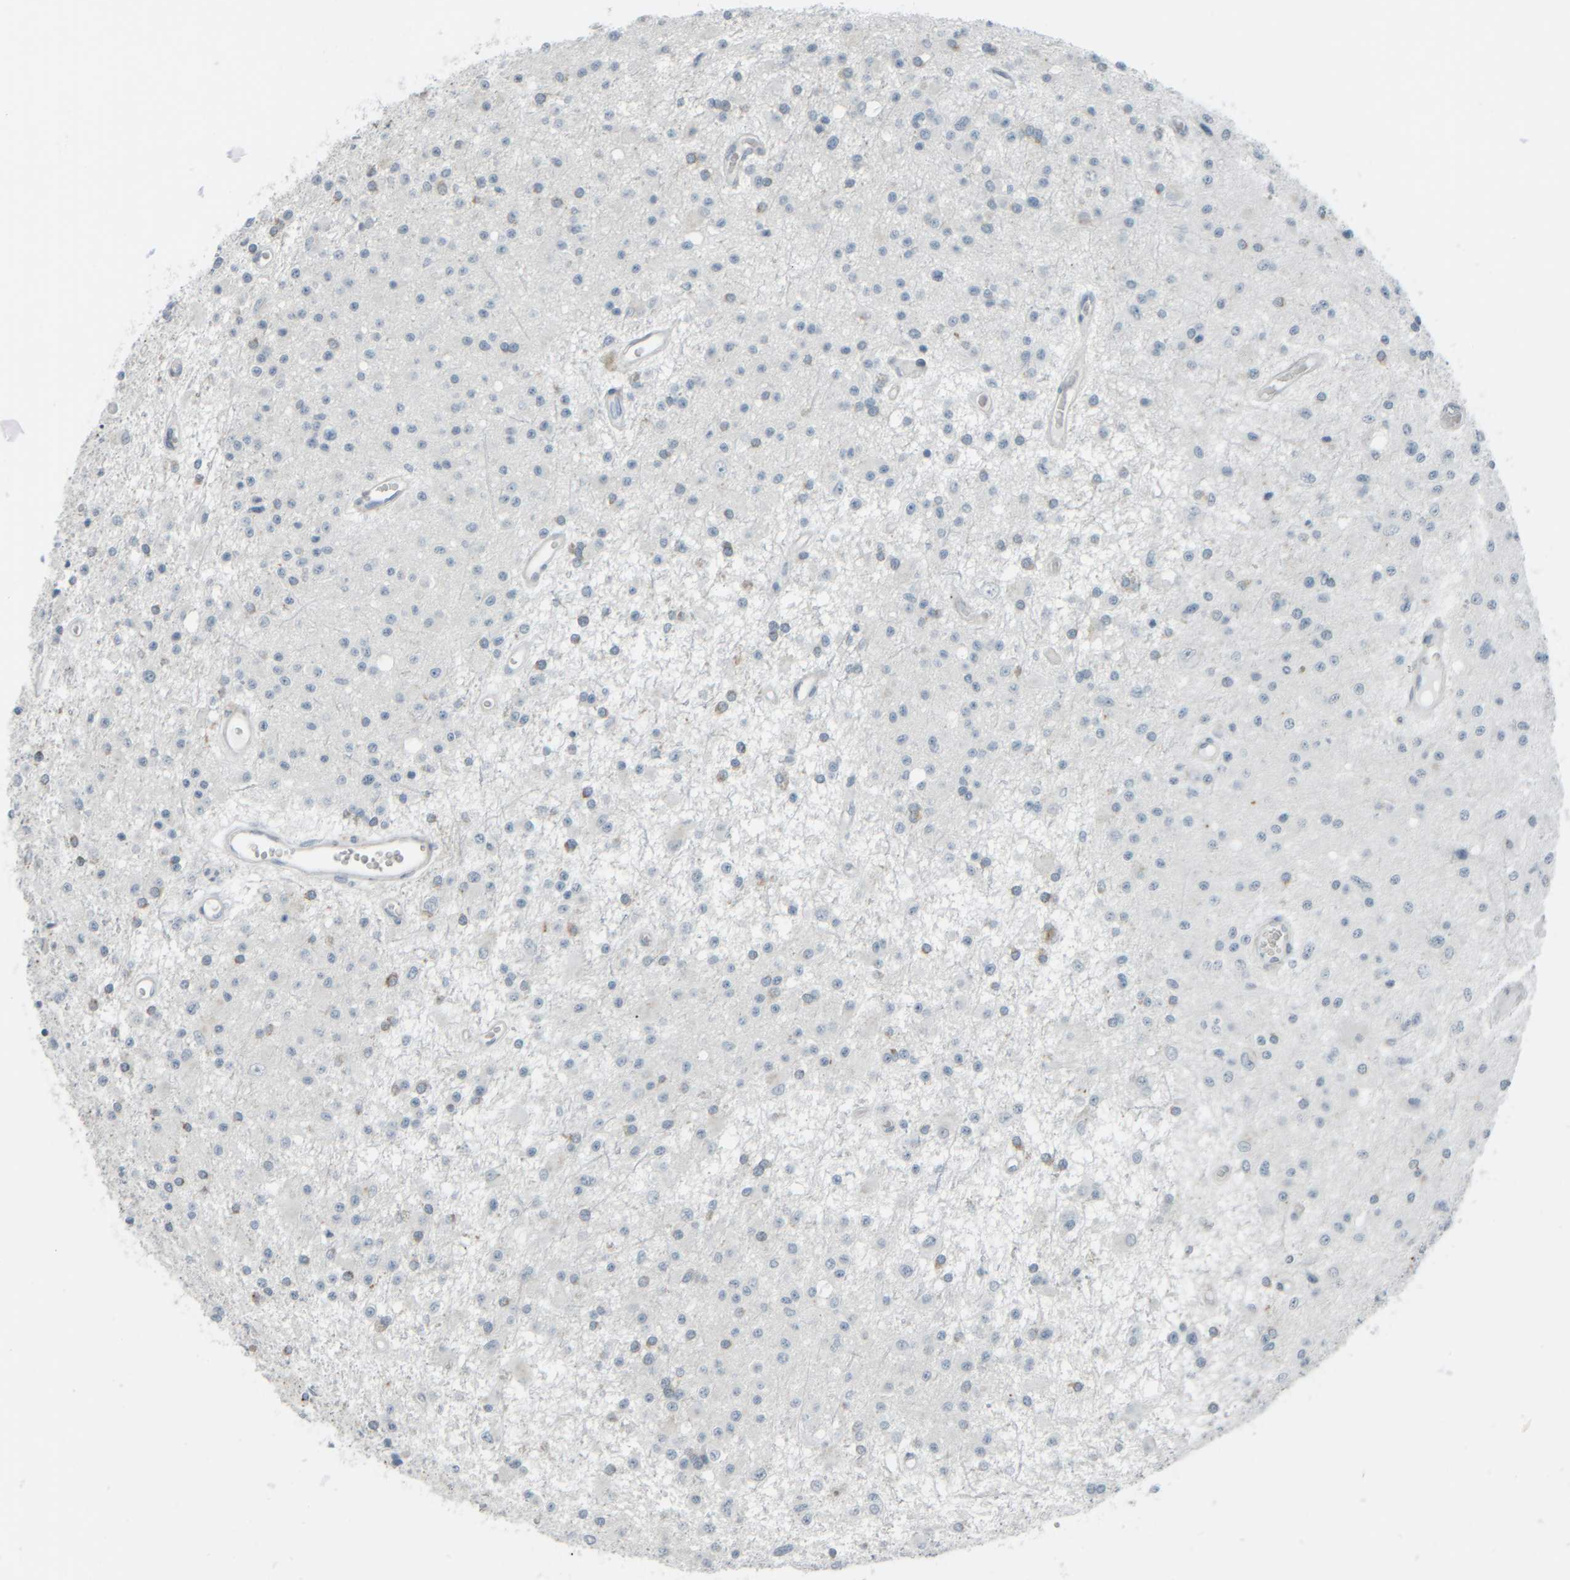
{"staining": {"intensity": "weak", "quantity": "<25%", "location": "cytoplasmic/membranous"}, "tissue": "glioma", "cell_type": "Tumor cells", "image_type": "cancer", "snomed": [{"axis": "morphology", "description": "Glioma, malignant, Low grade"}, {"axis": "topography", "description": "Brain"}], "caption": "An image of human malignant low-grade glioma is negative for staining in tumor cells.", "gene": "TPSAB1", "patient": {"sex": "male", "age": 58}}